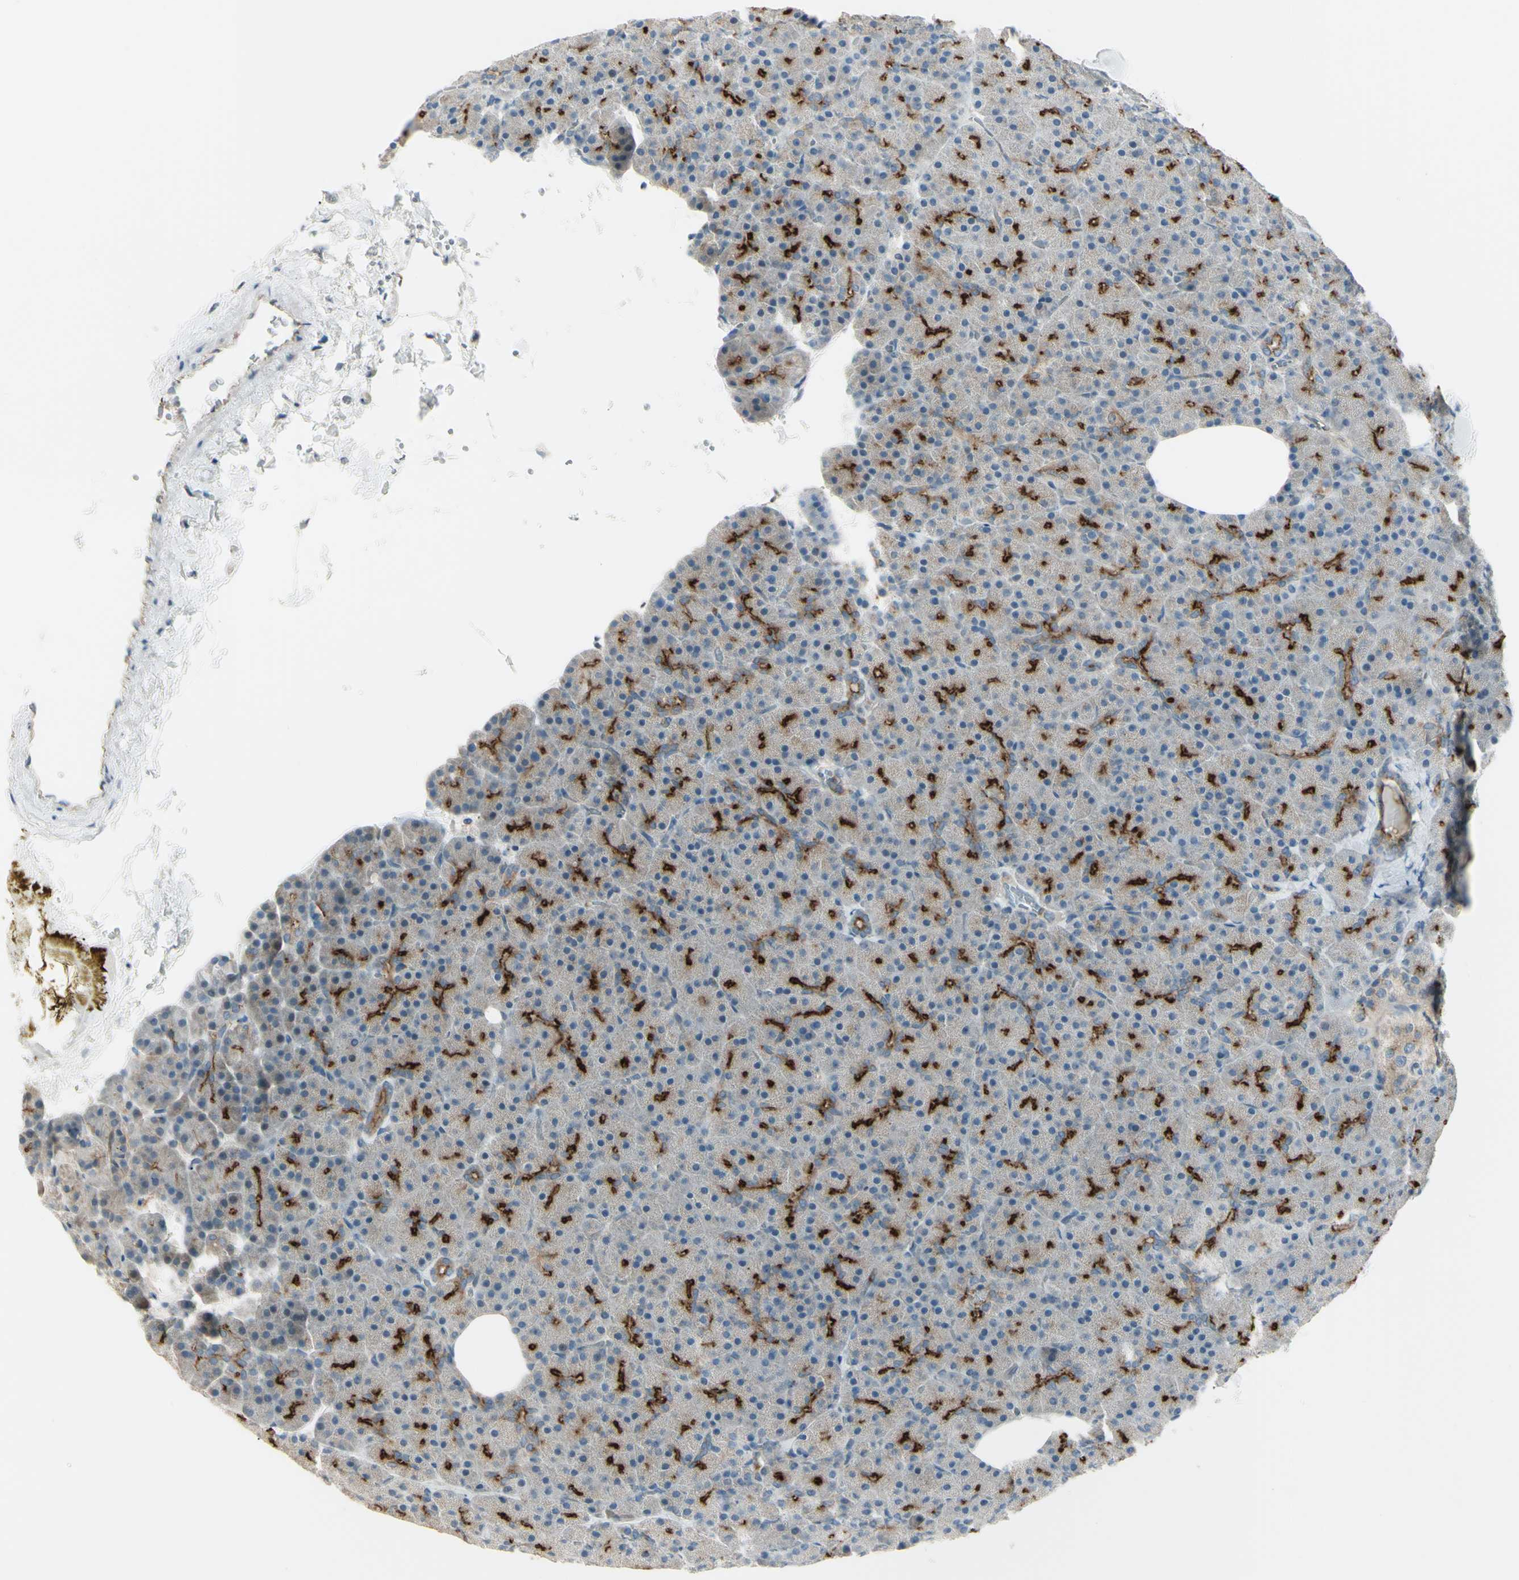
{"staining": {"intensity": "moderate", "quantity": "25%-75%", "location": "cytoplasmic/membranous"}, "tissue": "pancreas", "cell_type": "Exocrine glandular cells", "image_type": "normal", "snomed": [{"axis": "morphology", "description": "Normal tissue, NOS"}, {"axis": "topography", "description": "Pancreas"}], "caption": "This micrograph demonstrates immunohistochemistry (IHC) staining of benign pancreas, with medium moderate cytoplasmic/membranous positivity in approximately 25%-75% of exocrine glandular cells.", "gene": "LMTK2", "patient": {"sex": "female", "age": 35}}